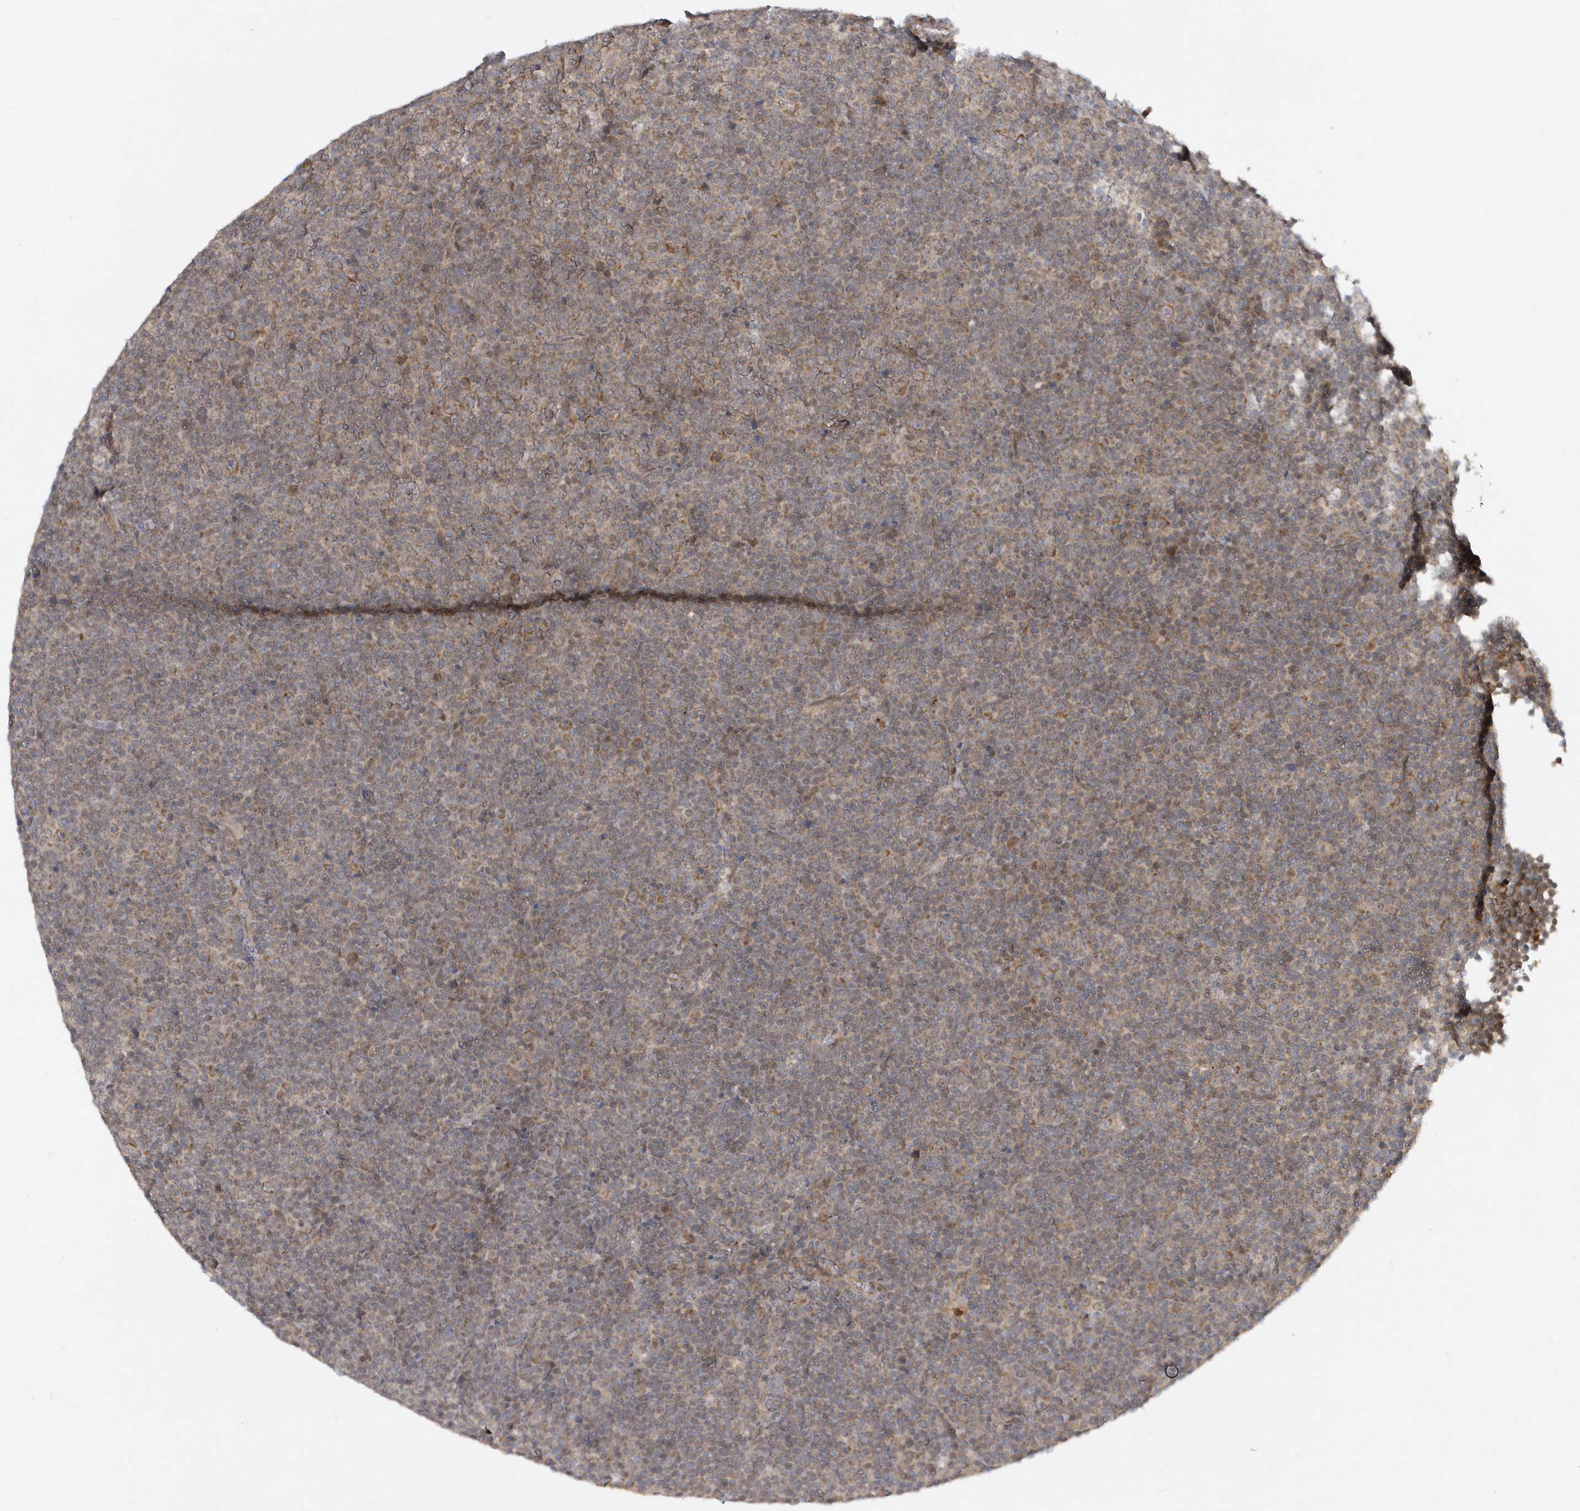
{"staining": {"intensity": "moderate", "quantity": "<25%", "location": "cytoplasmic/membranous"}, "tissue": "lymphoma", "cell_type": "Tumor cells", "image_type": "cancer", "snomed": [{"axis": "morphology", "description": "Malignant lymphoma, non-Hodgkin's type, Low grade"}, {"axis": "topography", "description": "Lymph node"}], "caption": "Low-grade malignant lymphoma, non-Hodgkin's type tissue displays moderate cytoplasmic/membranous expression in about <25% of tumor cells, visualized by immunohistochemistry.", "gene": "MXI1", "patient": {"sex": "female", "age": 67}}